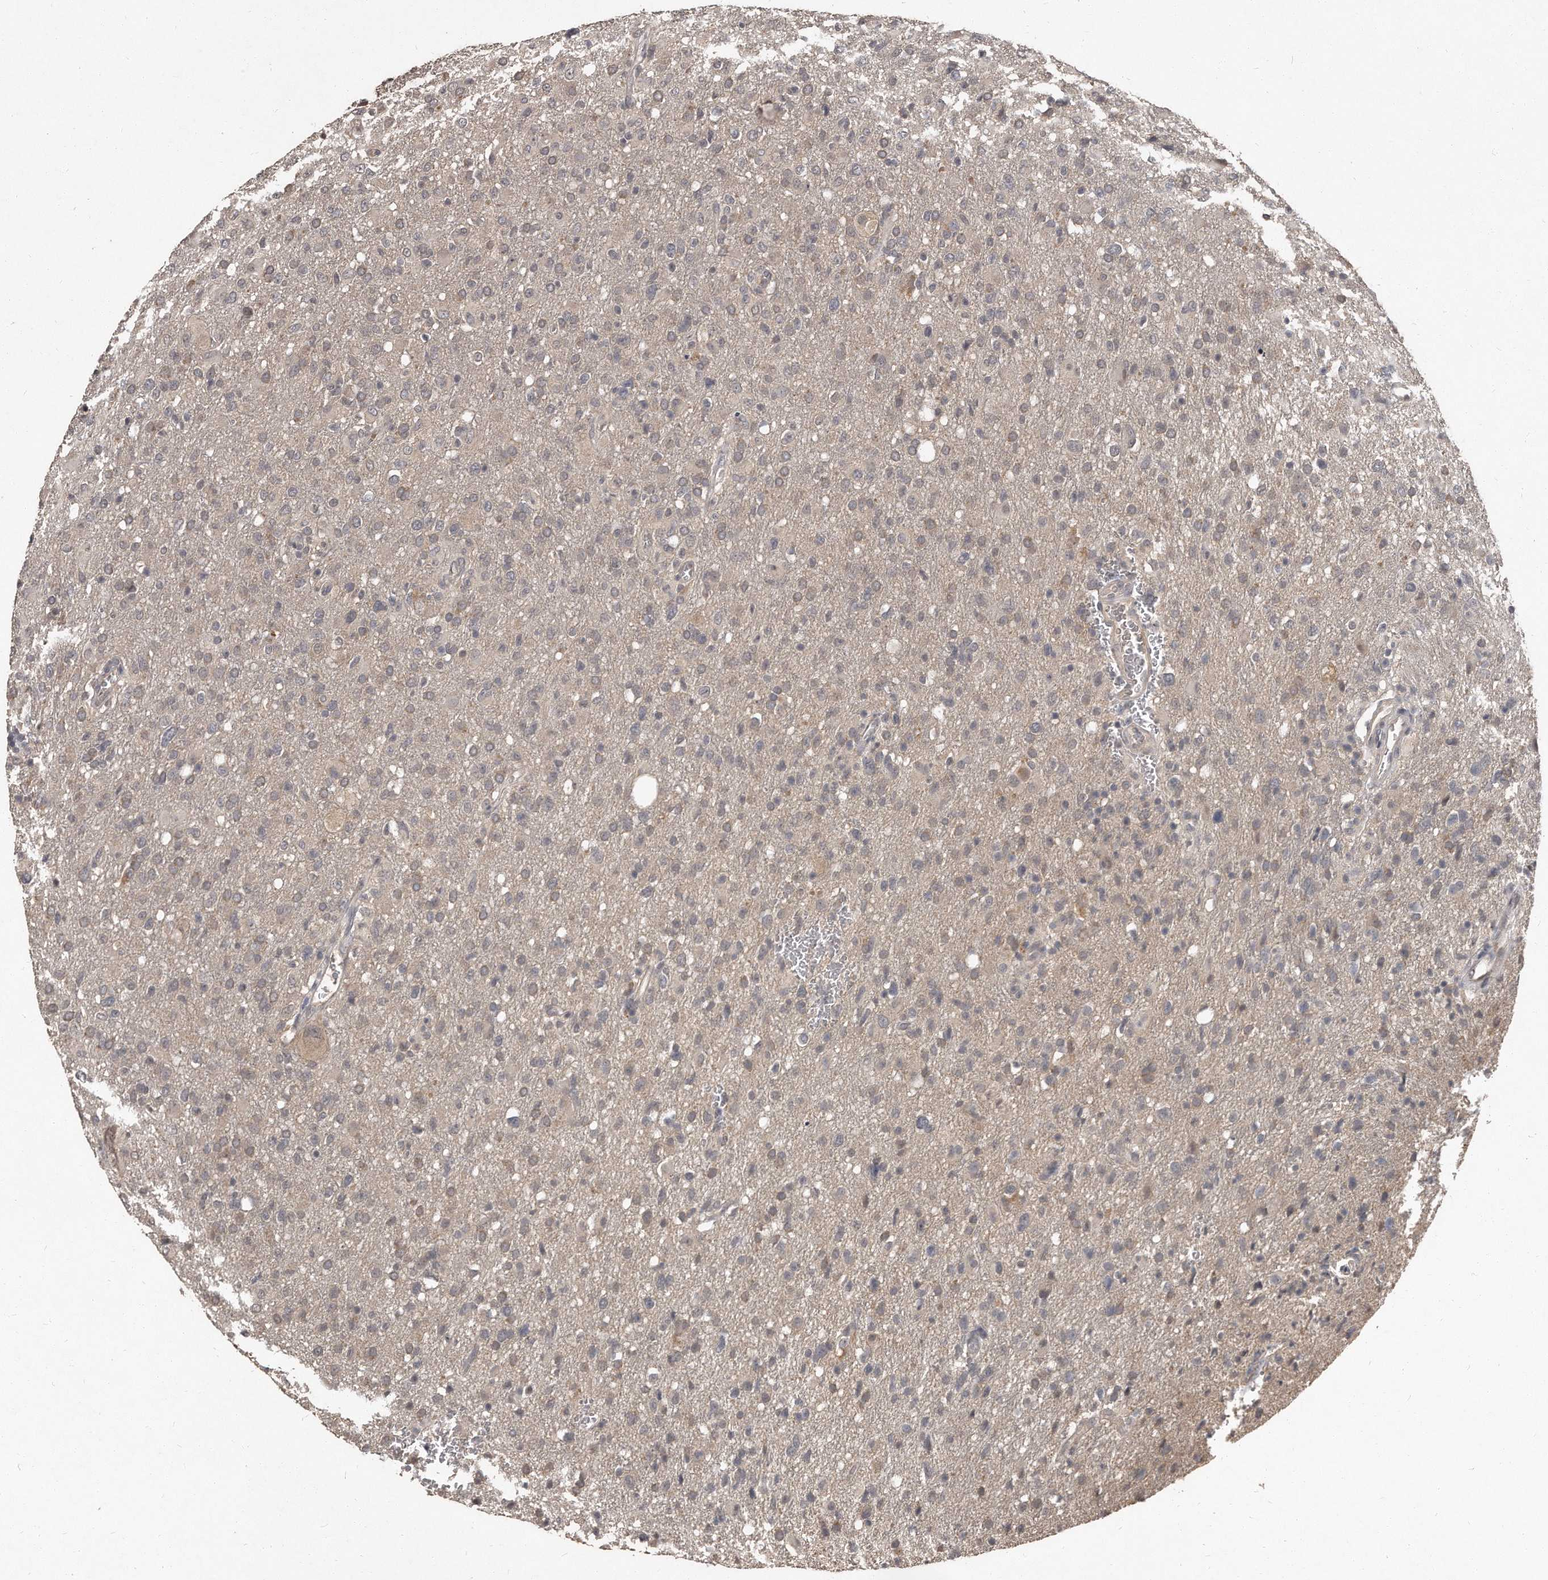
{"staining": {"intensity": "negative", "quantity": "none", "location": "none"}, "tissue": "glioma", "cell_type": "Tumor cells", "image_type": "cancer", "snomed": [{"axis": "morphology", "description": "Glioma, malignant, High grade"}, {"axis": "topography", "description": "Brain"}], "caption": "Tumor cells are negative for brown protein staining in glioma.", "gene": "GRB10", "patient": {"sex": "female", "age": 57}}